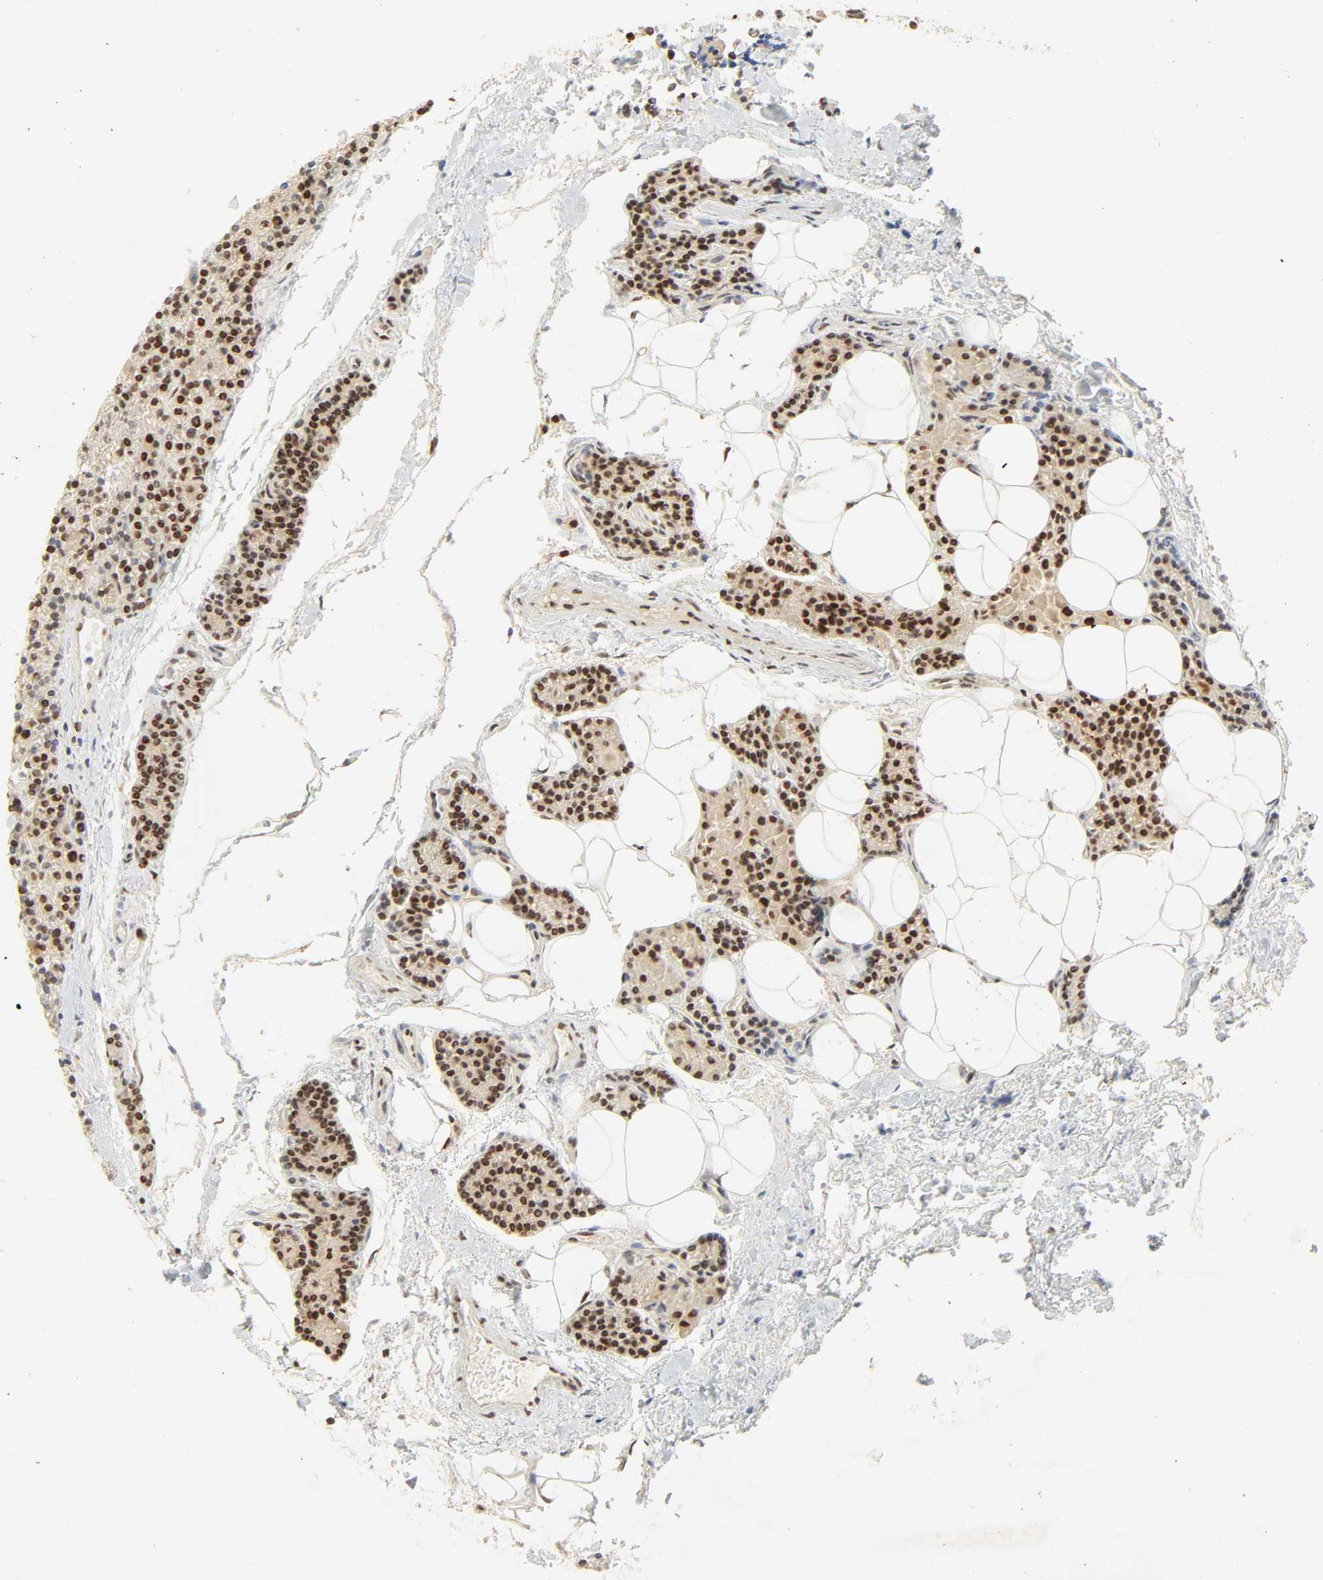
{"staining": {"intensity": "strong", "quantity": ">75%", "location": "nuclear"}, "tissue": "parathyroid gland", "cell_type": "Glandular cells", "image_type": "normal", "snomed": [{"axis": "morphology", "description": "Normal tissue, NOS"}, {"axis": "topography", "description": "Parathyroid gland"}], "caption": "This is a photomicrograph of immunohistochemistry staining of benign parathyroid gland, which shows strong expression in the nuclear of glandular cells.", "gene": "DAZAP1", "patient": {"sex": "female", "age": 50}}